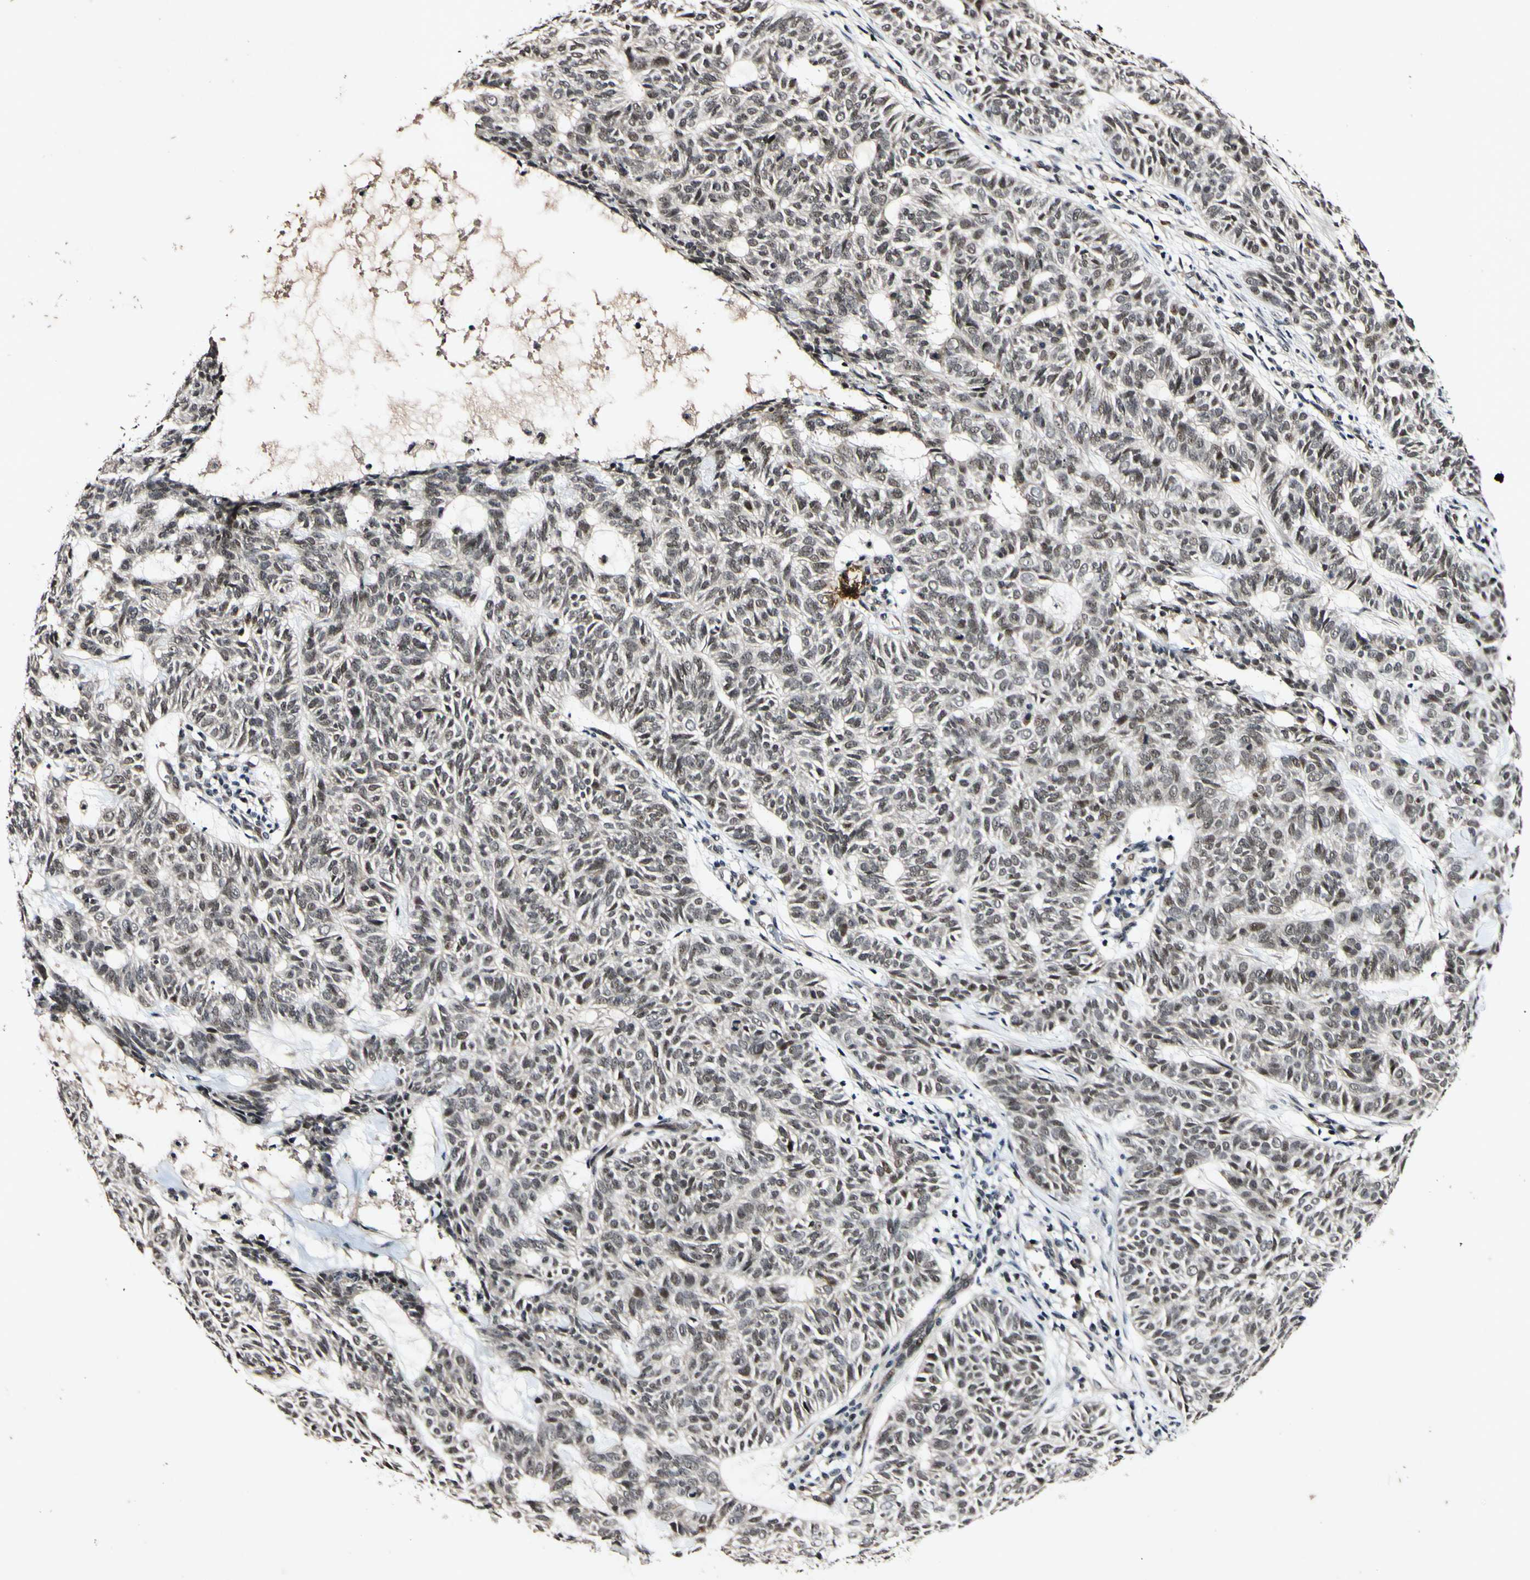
{"staining": {"intensity": "moderate", "quantity": "<25%", "location": "nuclear"}, "tissue": "skin cancer", "cell_type": "Tumor cells", "image_type": "cancer", "snomed": [{"axis": "morphology", "description": "Basal cell carcinoma"}, {"axis": "topography", "description": "Skin"}], "caption": "Immunohistochemical staining of skin cancer (basal cell carcinoma) displays low levels of moderate nuclear protein expression in approximately <25% of tumor cells.", "gene": "POLR2F", "patient": {"sex": "male", "age": 87}}